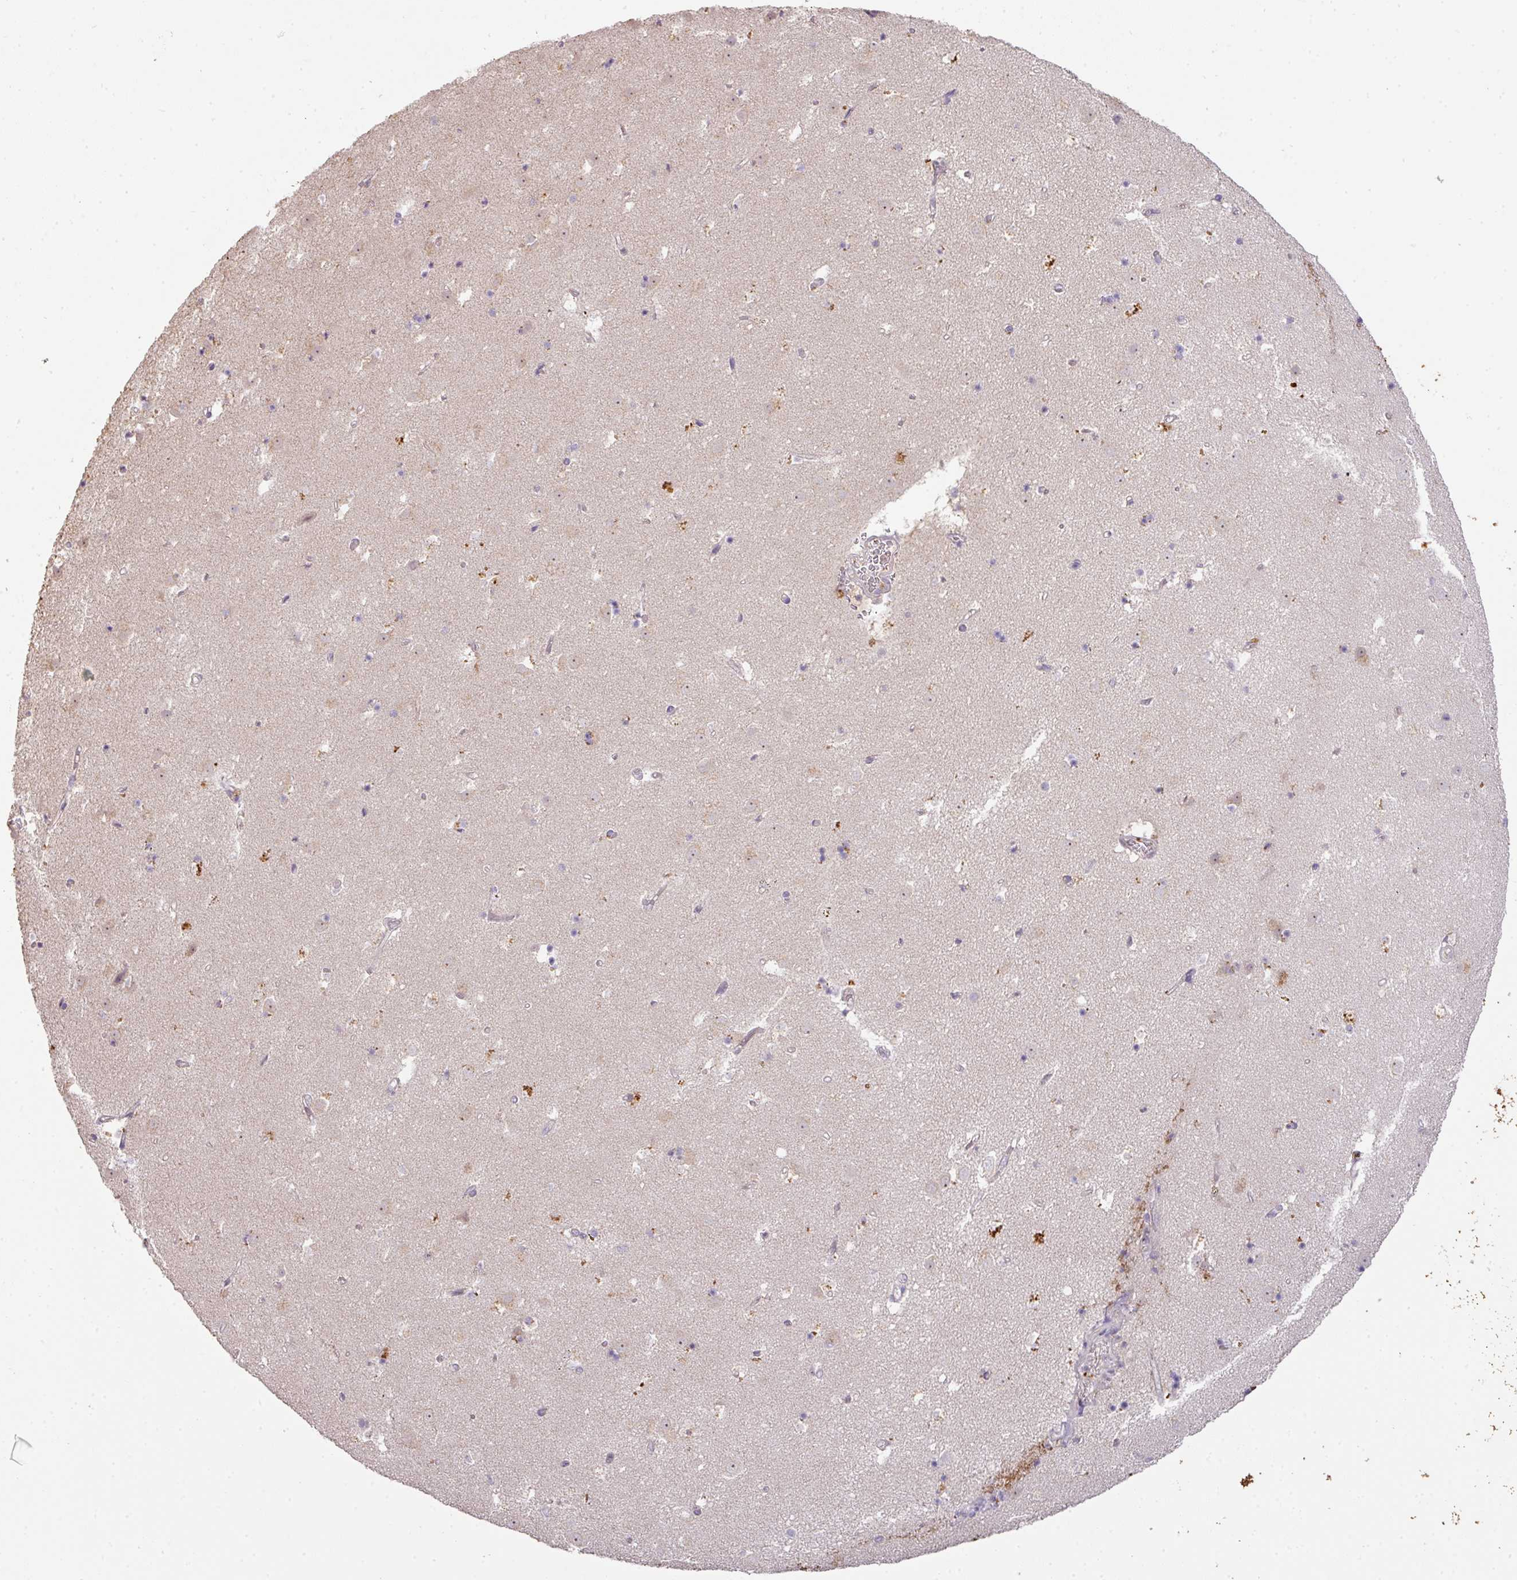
{"staining": {"intensity": "negative", "quantity": "none", "location": "none"}, "tissue": "caudate", "cell_type": "Glial cells", "image_type": "normal", "snomed": [{"axis": "morphology", "description": "Normal tissue, NOS"}, {"axis": "topography", "description": "Lateral ventricle wall"}], "caption": "Immunohistochemistry (IHC) of unremarkable human caudate shows no expression in glial cells.", "gene": "ZNF266", "patient": {"sex": "male", "age": 58}}